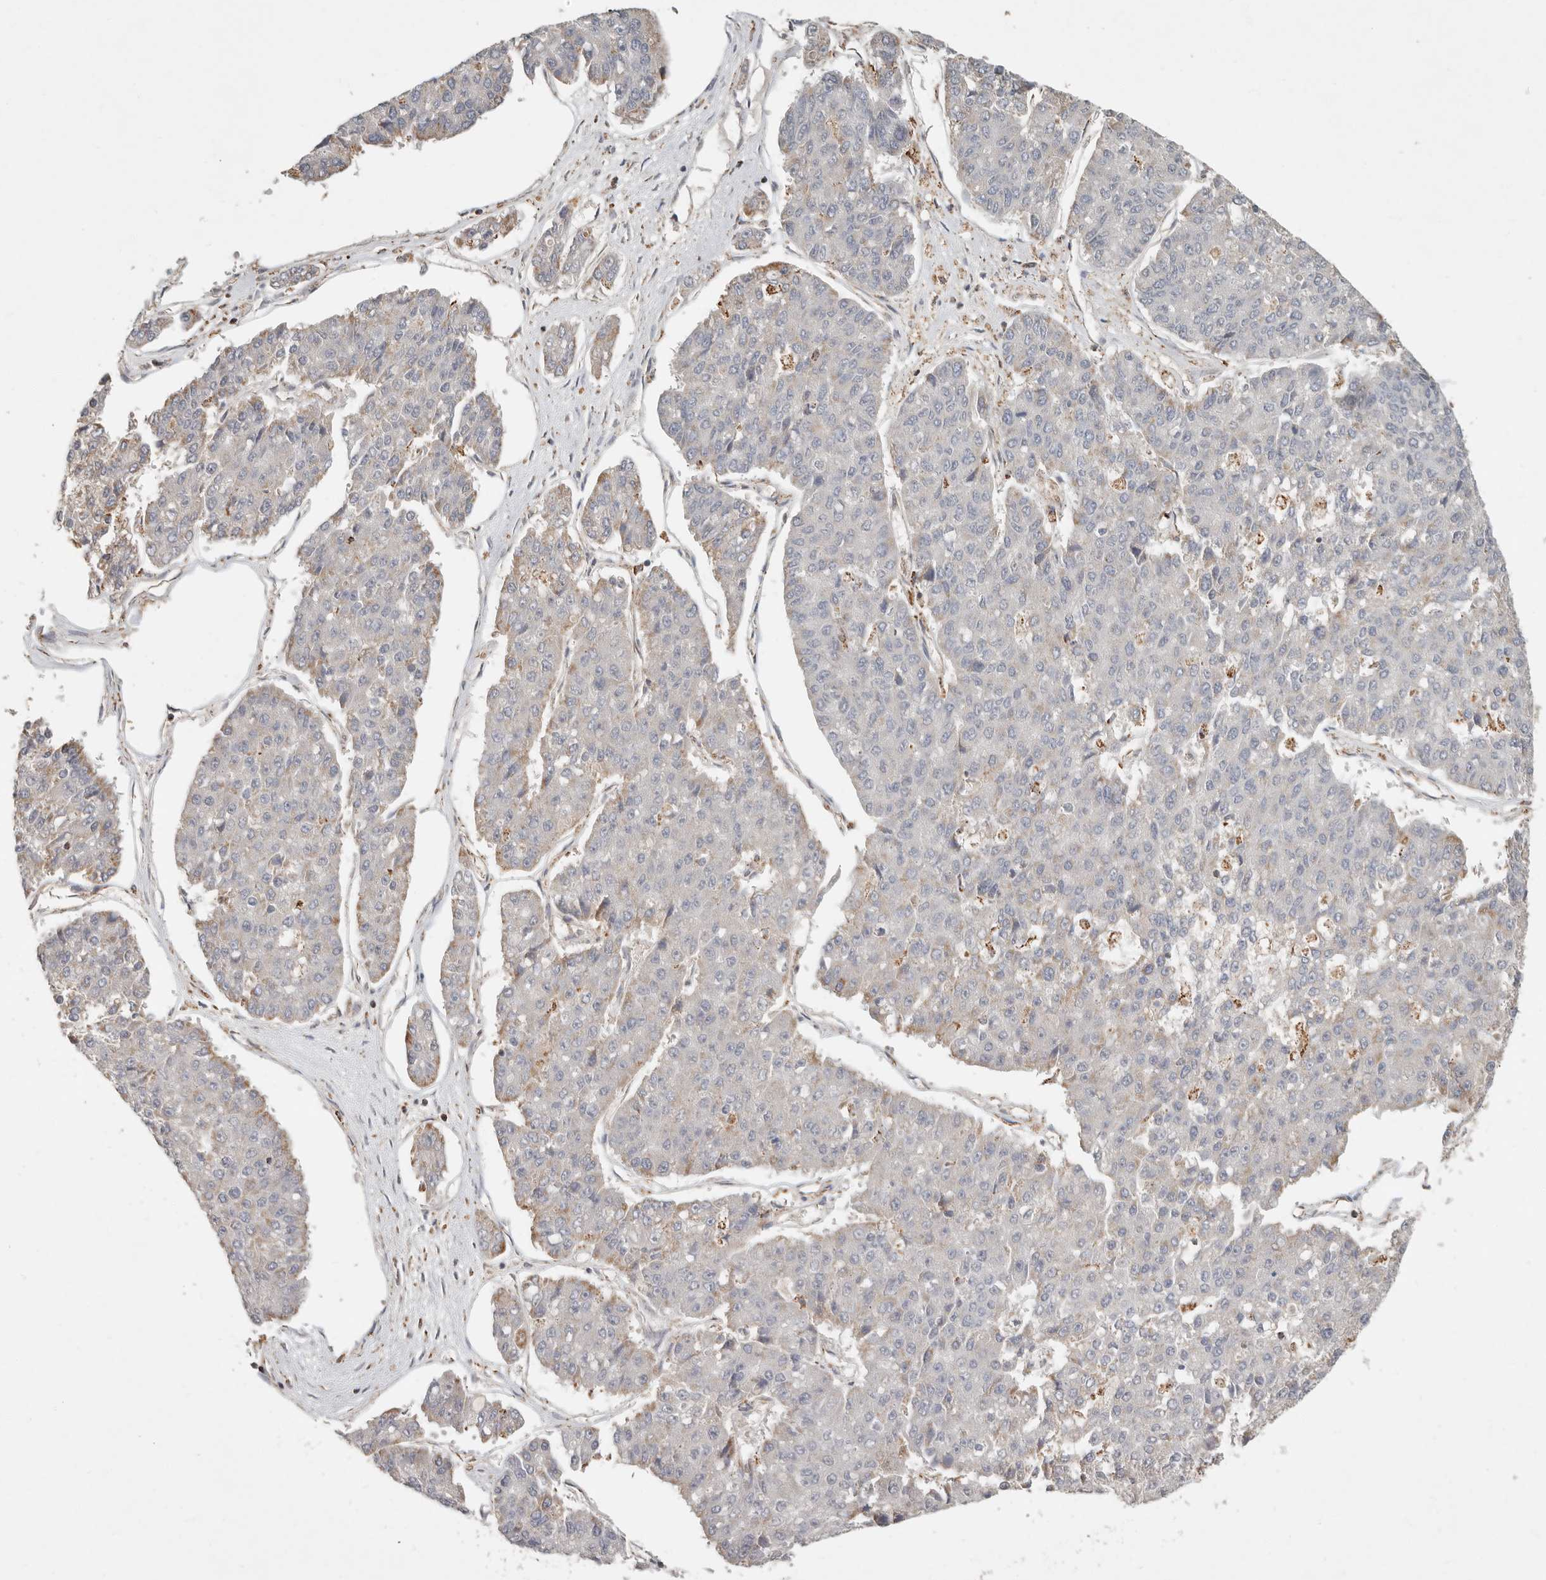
{"staining": {"intensity": "negative", "quantity": "none", "location": "none"}, "tissue": "pancreatic cancer", "cell_type": "Tumor cells", "image_type": "cancer", "snomed": [{"axis": "morphology", "description": "Adenocarcinoma, NOS"}, {"axis": "topography", "description": "Pancreas"}], "caption": "A micrograph of human pancreatic cancer (adenocarcinoma) is negative for staining in tumor cells. Nuclei are stained in blue.", "gene": "ARHGEF10L", "patient": {"sex": "male", "age": 50}}